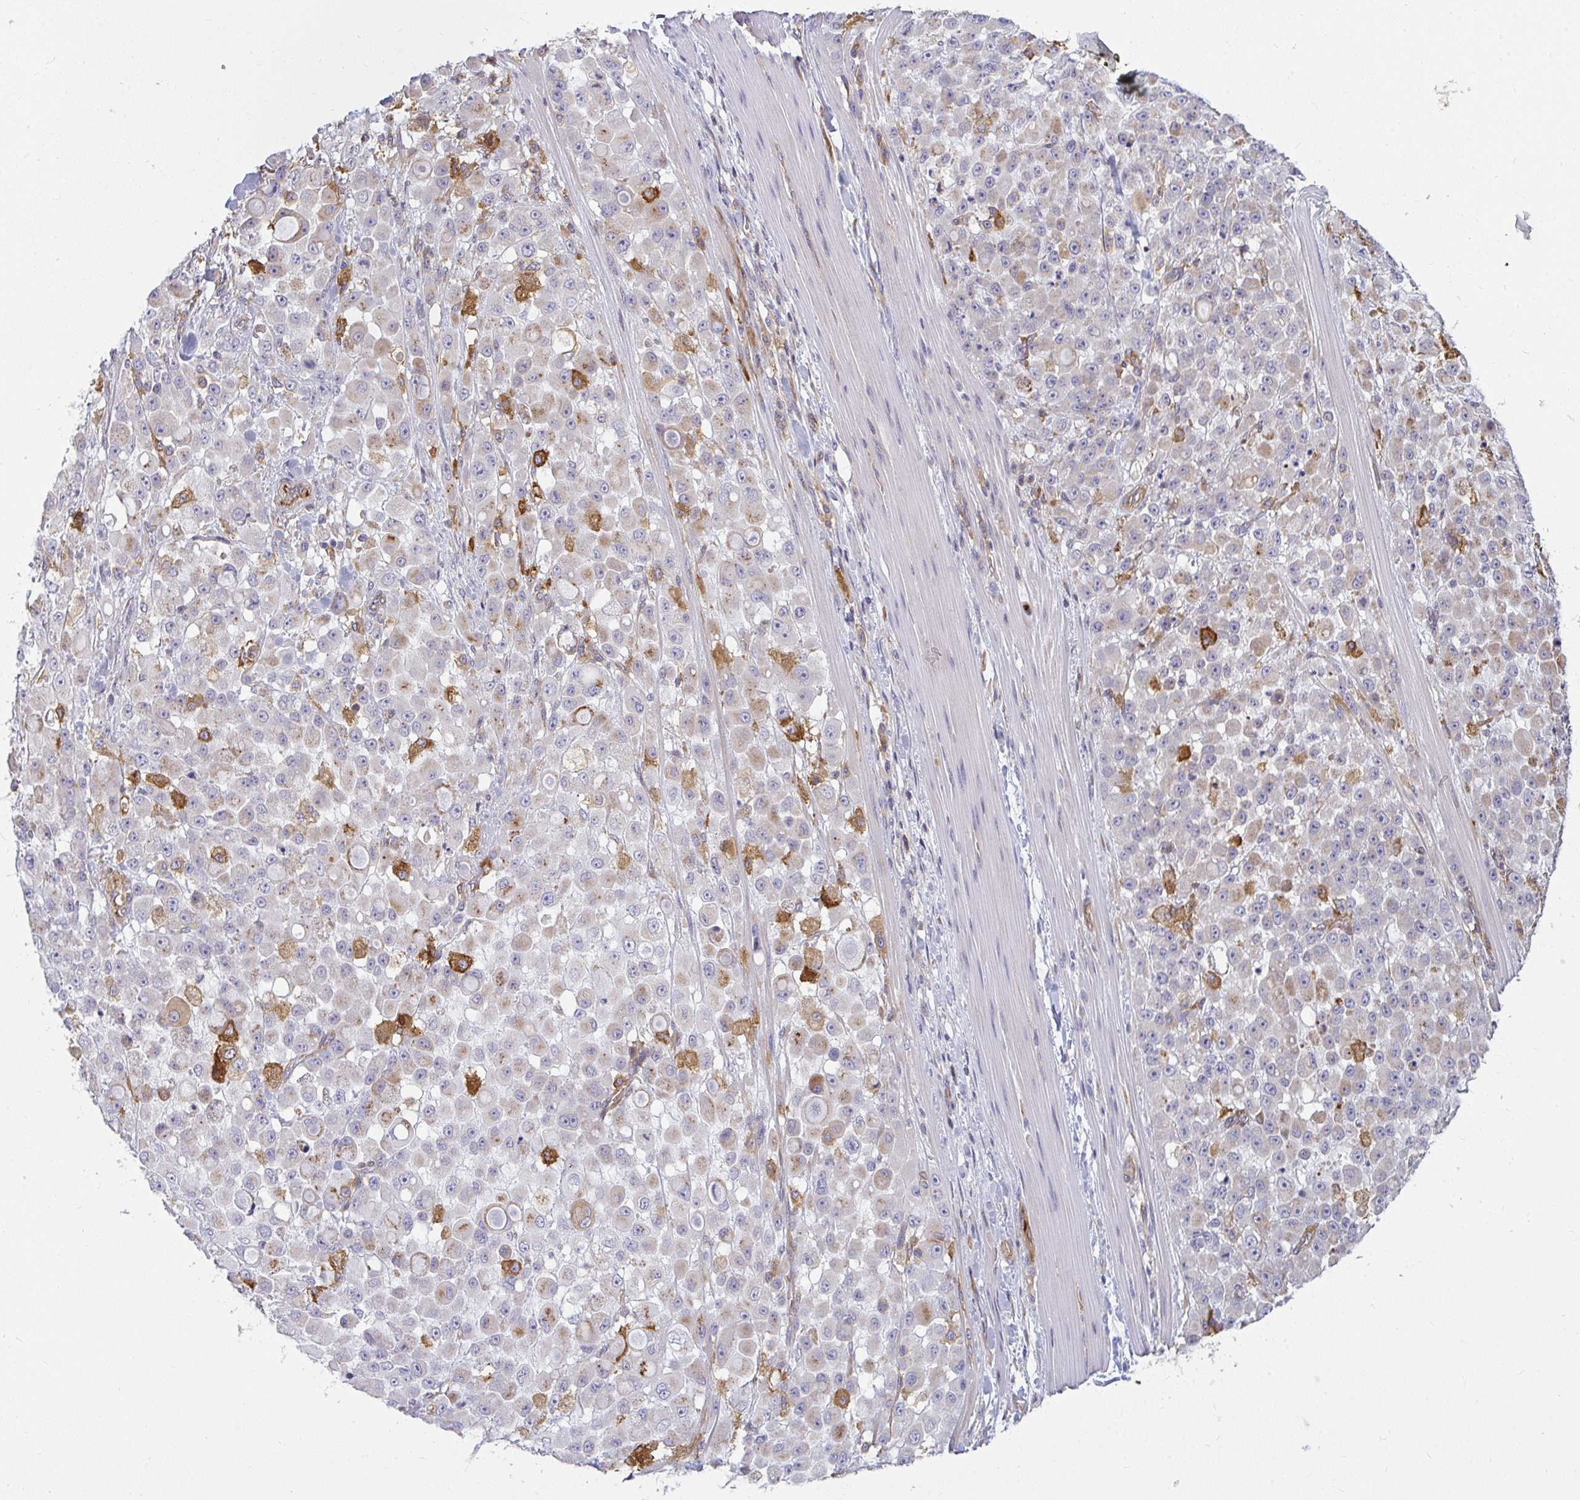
{"staining": {"intensity": "moderate", "quantity": "<25%", "location": "cytoplasmic/membranous"}, "tissue": "stomach cancer", "cell_type": "Tumor cells", "image_type": "cancer", "snomed": [{"axis": "morphology", "description": "Adenocarcinoma, NOS"}, {"axis": "topography", "description": "Stomach"}], "caption": "IHC photomicrograph of neoplastic tissue: stomach cancer stained using IHC exhibits low levels of moderate protein expression localized specifically in the cytoplasmic/membranous of tumor cells, appearing as a cytoplasmic/membranous brown color.", "gene": "IFIT3", "patient": {"sex": "female", "age": 76}}